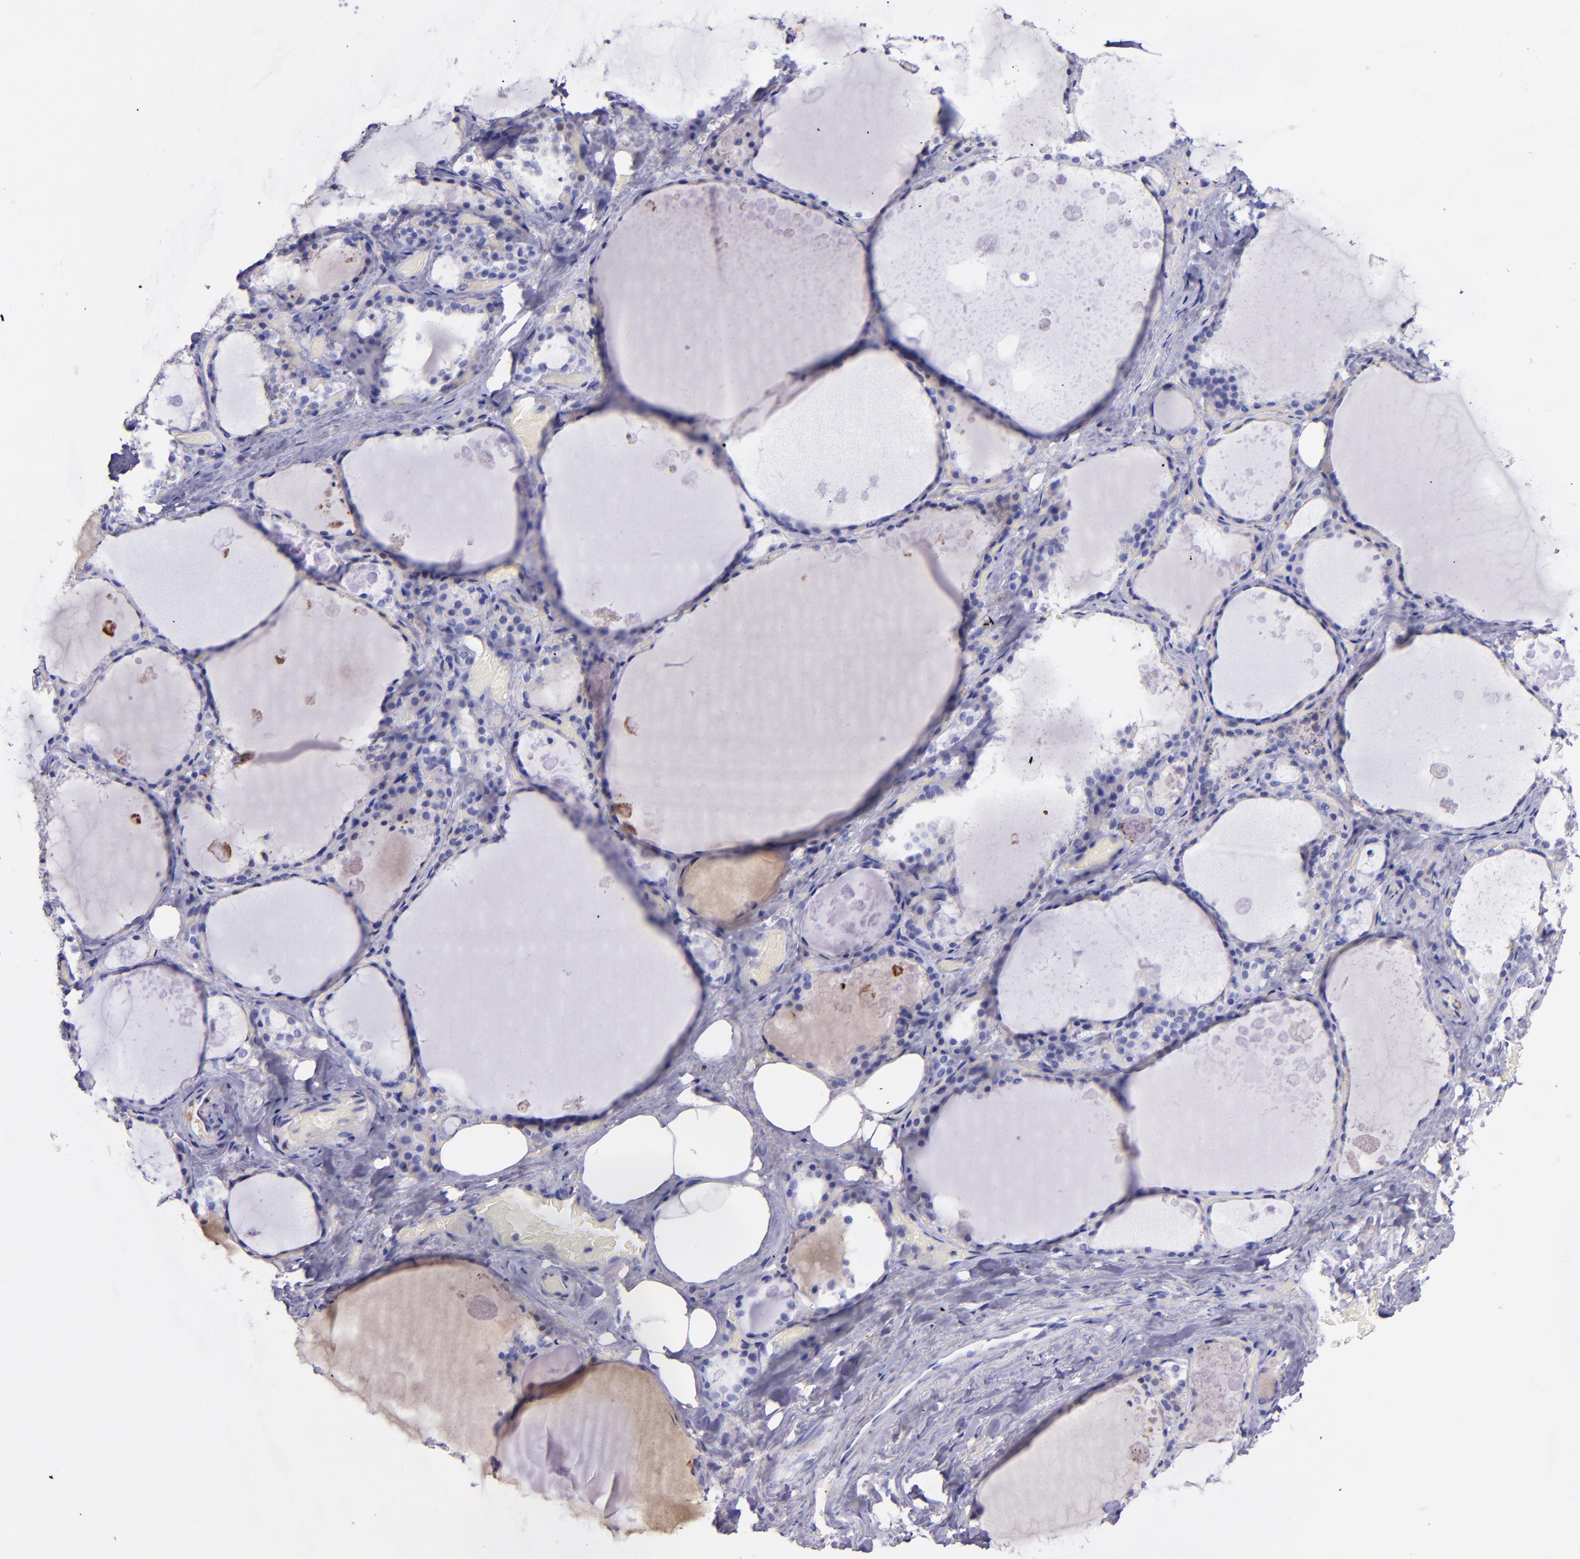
{"staining": {"intensity": "negative", "quantity": "none", "location": "none"}, "tissue": "thyroid gland", "cell_type": "Glandular cells", "image_type": "normal", "snomed": [{"axis": "morphology", "description": "Normal tissue, NOS"}, {"axis": "topography", "description": "Thyroid gland"}], "caption": "Human thyroid gland stained for a protein using immunohistochemistry (IHC) exhibits no expression in glandular cells.", "gene": "KNG1", "patient": {"sex": "male", "age": 61}}